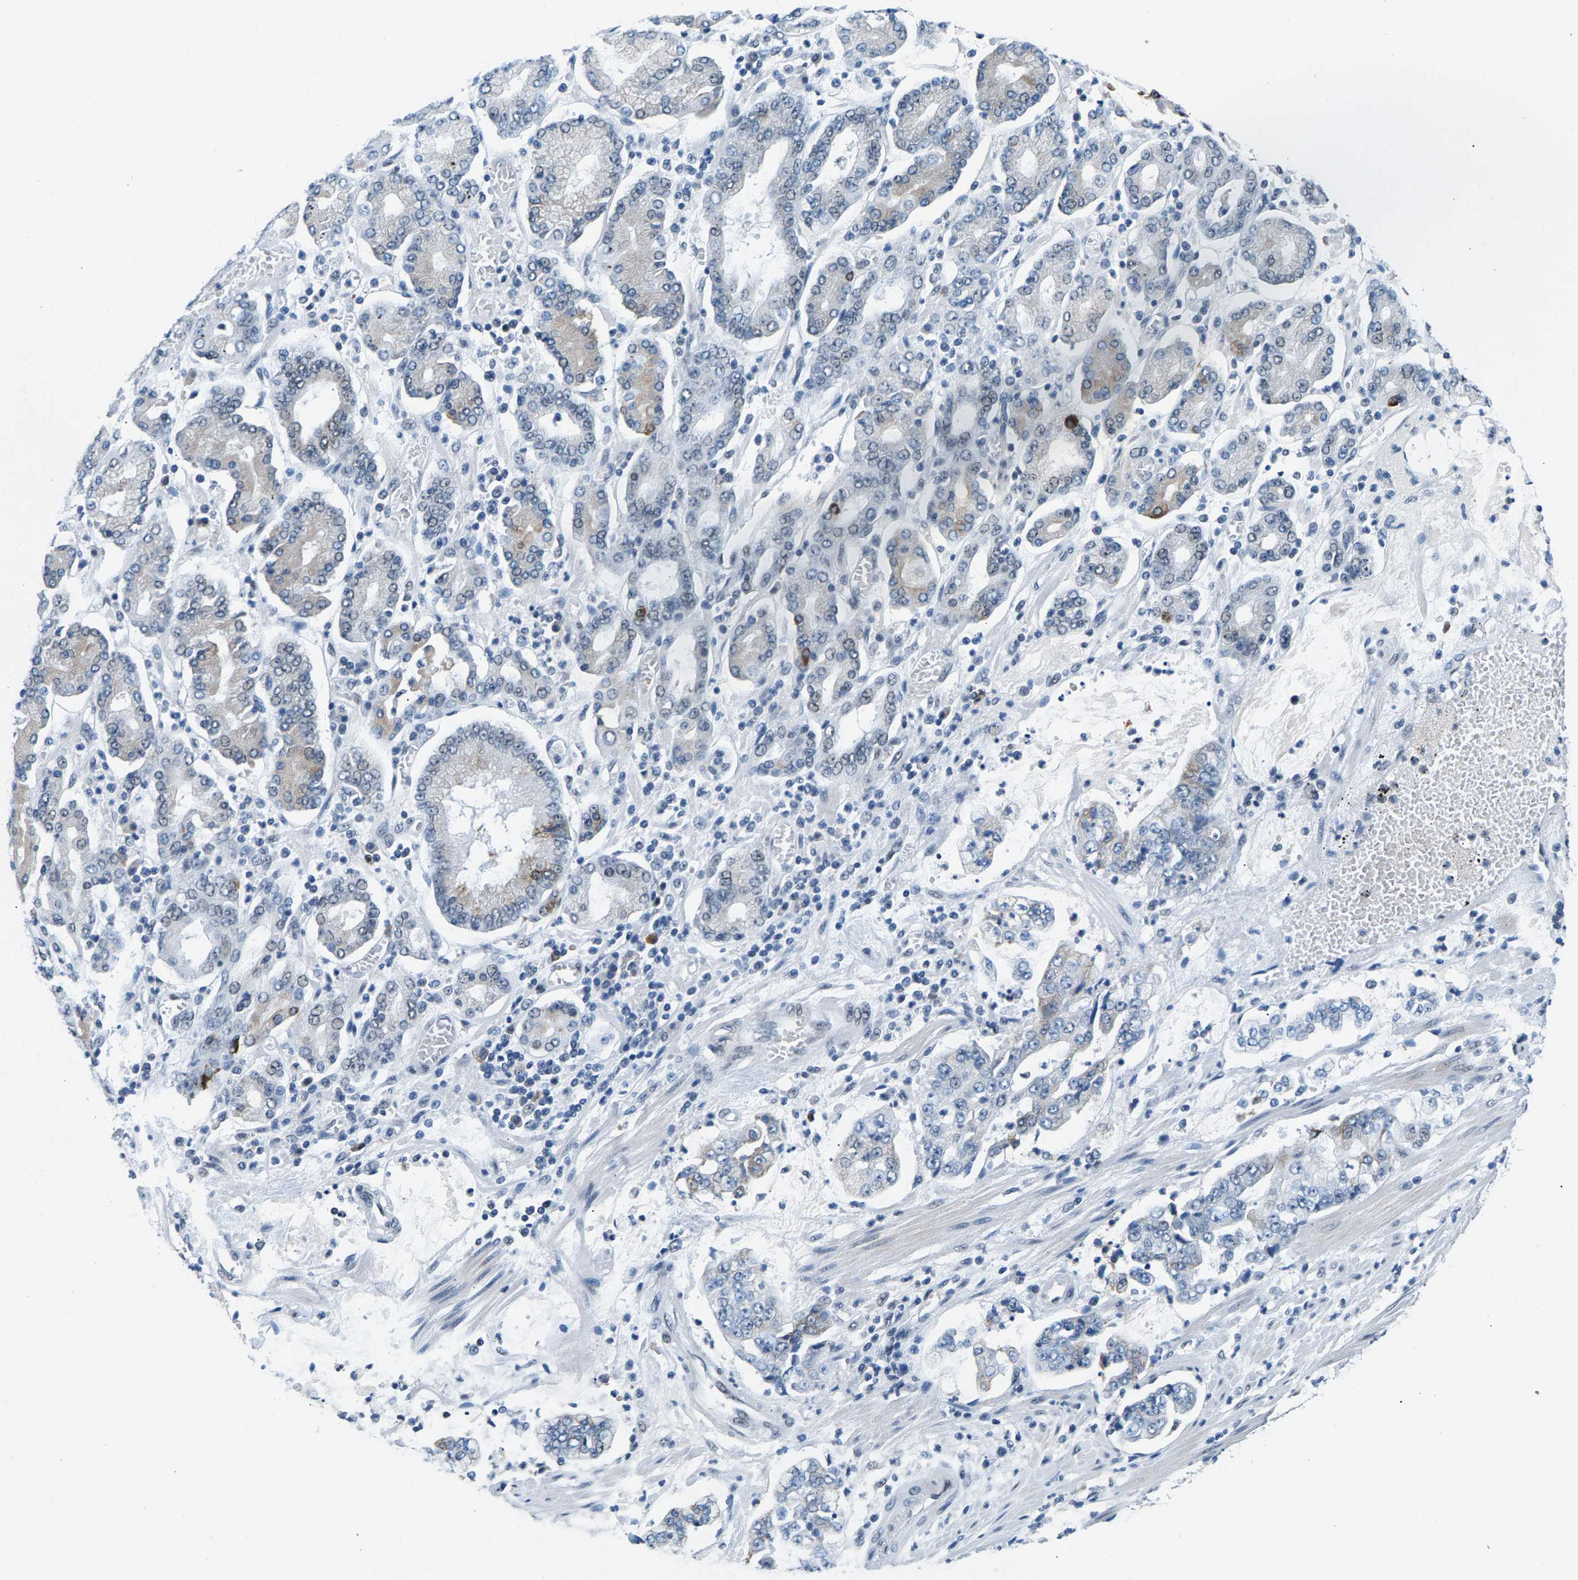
{"staining": {"intensity": "weak", "quantity": "25%-75%", "location": "cytoplasmic/membranous"}, "tissue": "stomach cancer", "cell_type": "Tumor cells", "image_type": "cancer", "snomed": [{"axis": "morphology", "description": "Adenocarcinoma, NOS"}, {"axis": "topography", "description": "Stomach"}], "caption": "High-power microscopy captured an IHC micrograph of stomach cancer, revealing weak cytoplasmic/membranous staining in about 25%-75% of tumor cells. The protein is stained brown, and the nuclei are stained in blue (DAB (3,3'-diaminobenzidine) IHC with brightfield microscopy, high magnification).", "gene": "ATF2", "patient": {"sex": "male", "age": 76}}